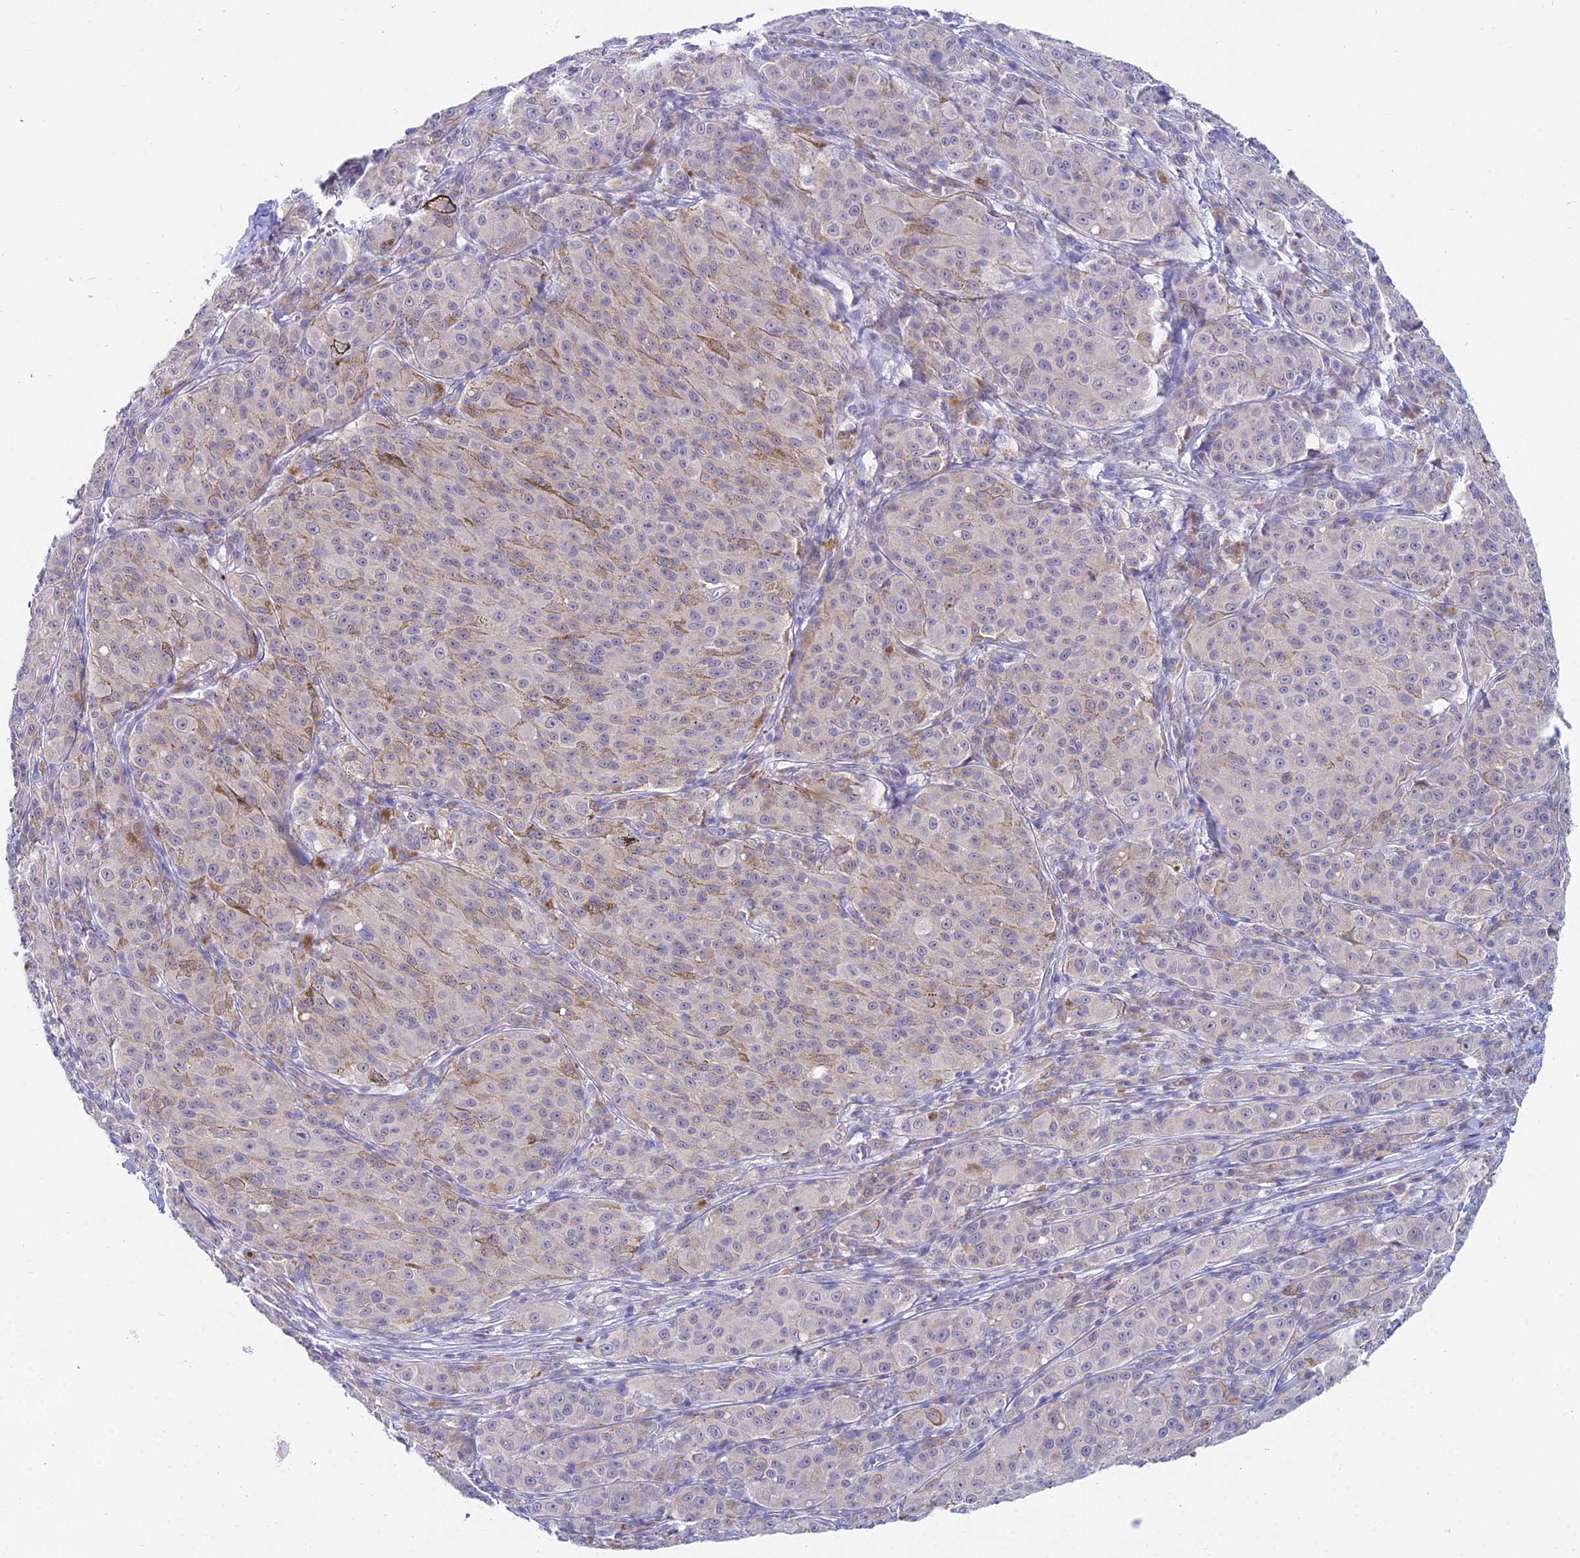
{"staining": {"intensity": "negative", "quantity": "none", "location": "none"}, "tissue": "melanoma", "cell_type": "Tumor cells", "image_type": "cancer", "snomed": [{"axis": "morphology", "description": "Malignant melanoma, NOS"}, {"axis": "topography", "description": "Skin"}], "caption": "An immunohistochemistry micrograph of malignant melanoma is shown. There is no staining in tumor cells of malignant melanoma. The staining was performed using DAB to visualize the protein expression in brown, while the nuclei were stained in blue with hematoxylin (Magnification: 20x).", "gene": "WDR43", "patient": {"sex": "female", "age": 52}}